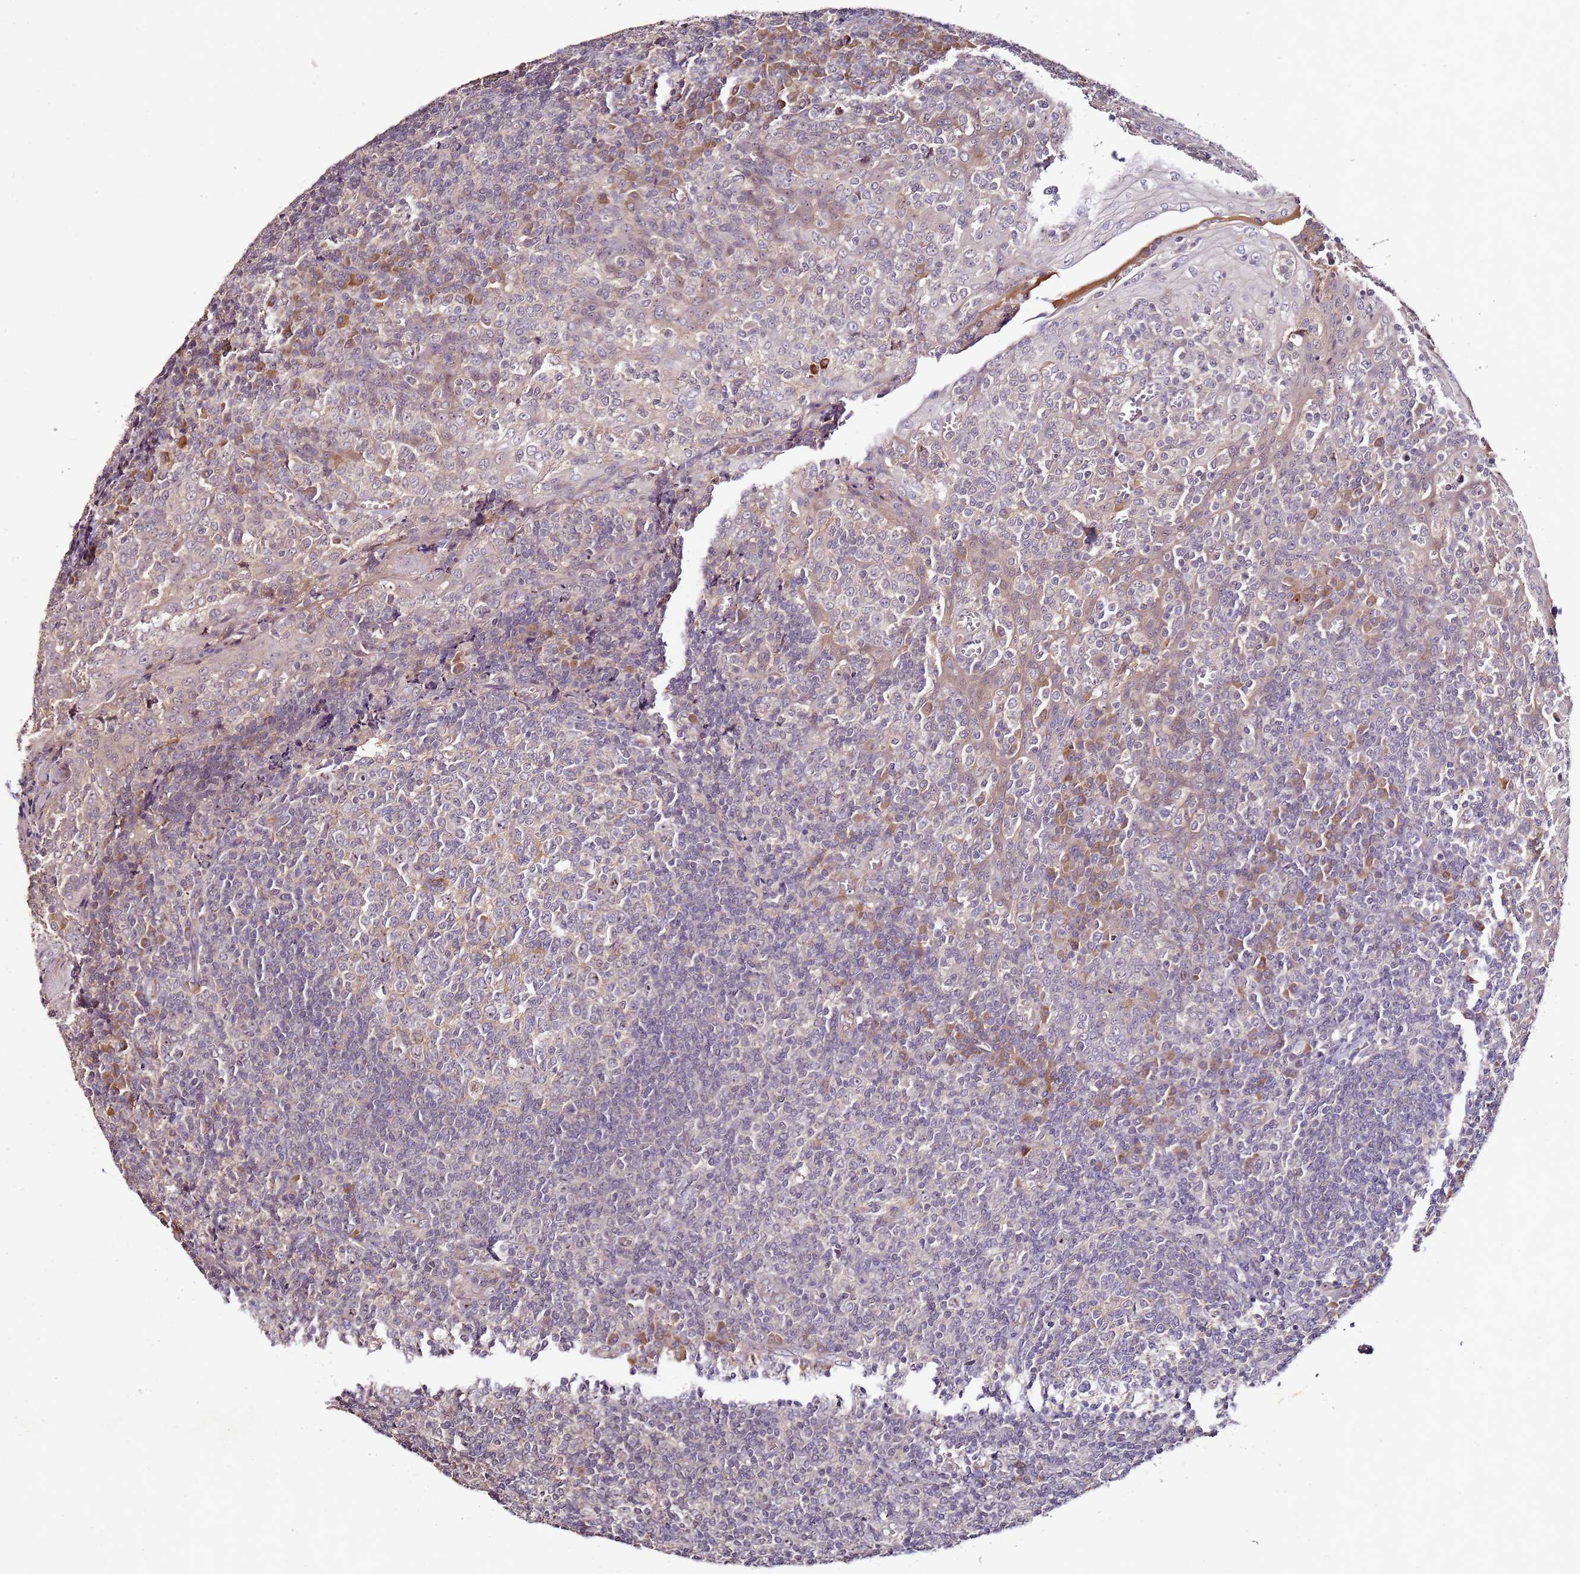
{"staining": {"intensity": "moderate", "quantity": "<25%", "location": "cytoplasmic/membranous"}, "tissue": "tonsil", "cell_type": "Germinal center cells", "image_type": "normal", "snomed": [{"axis": "morphology", "description": "Normal tissue, NOS"}, {"axis": "topography", "description": "Tonsil"}], "caption": "Tonsil was stained to show a protein in brown. There is low levels of moderate cytoplasmic/membranous staining in about <25% of germinal center cells.", "gene": "DDX27", "patient": {"sex": "female", "age": 19}}